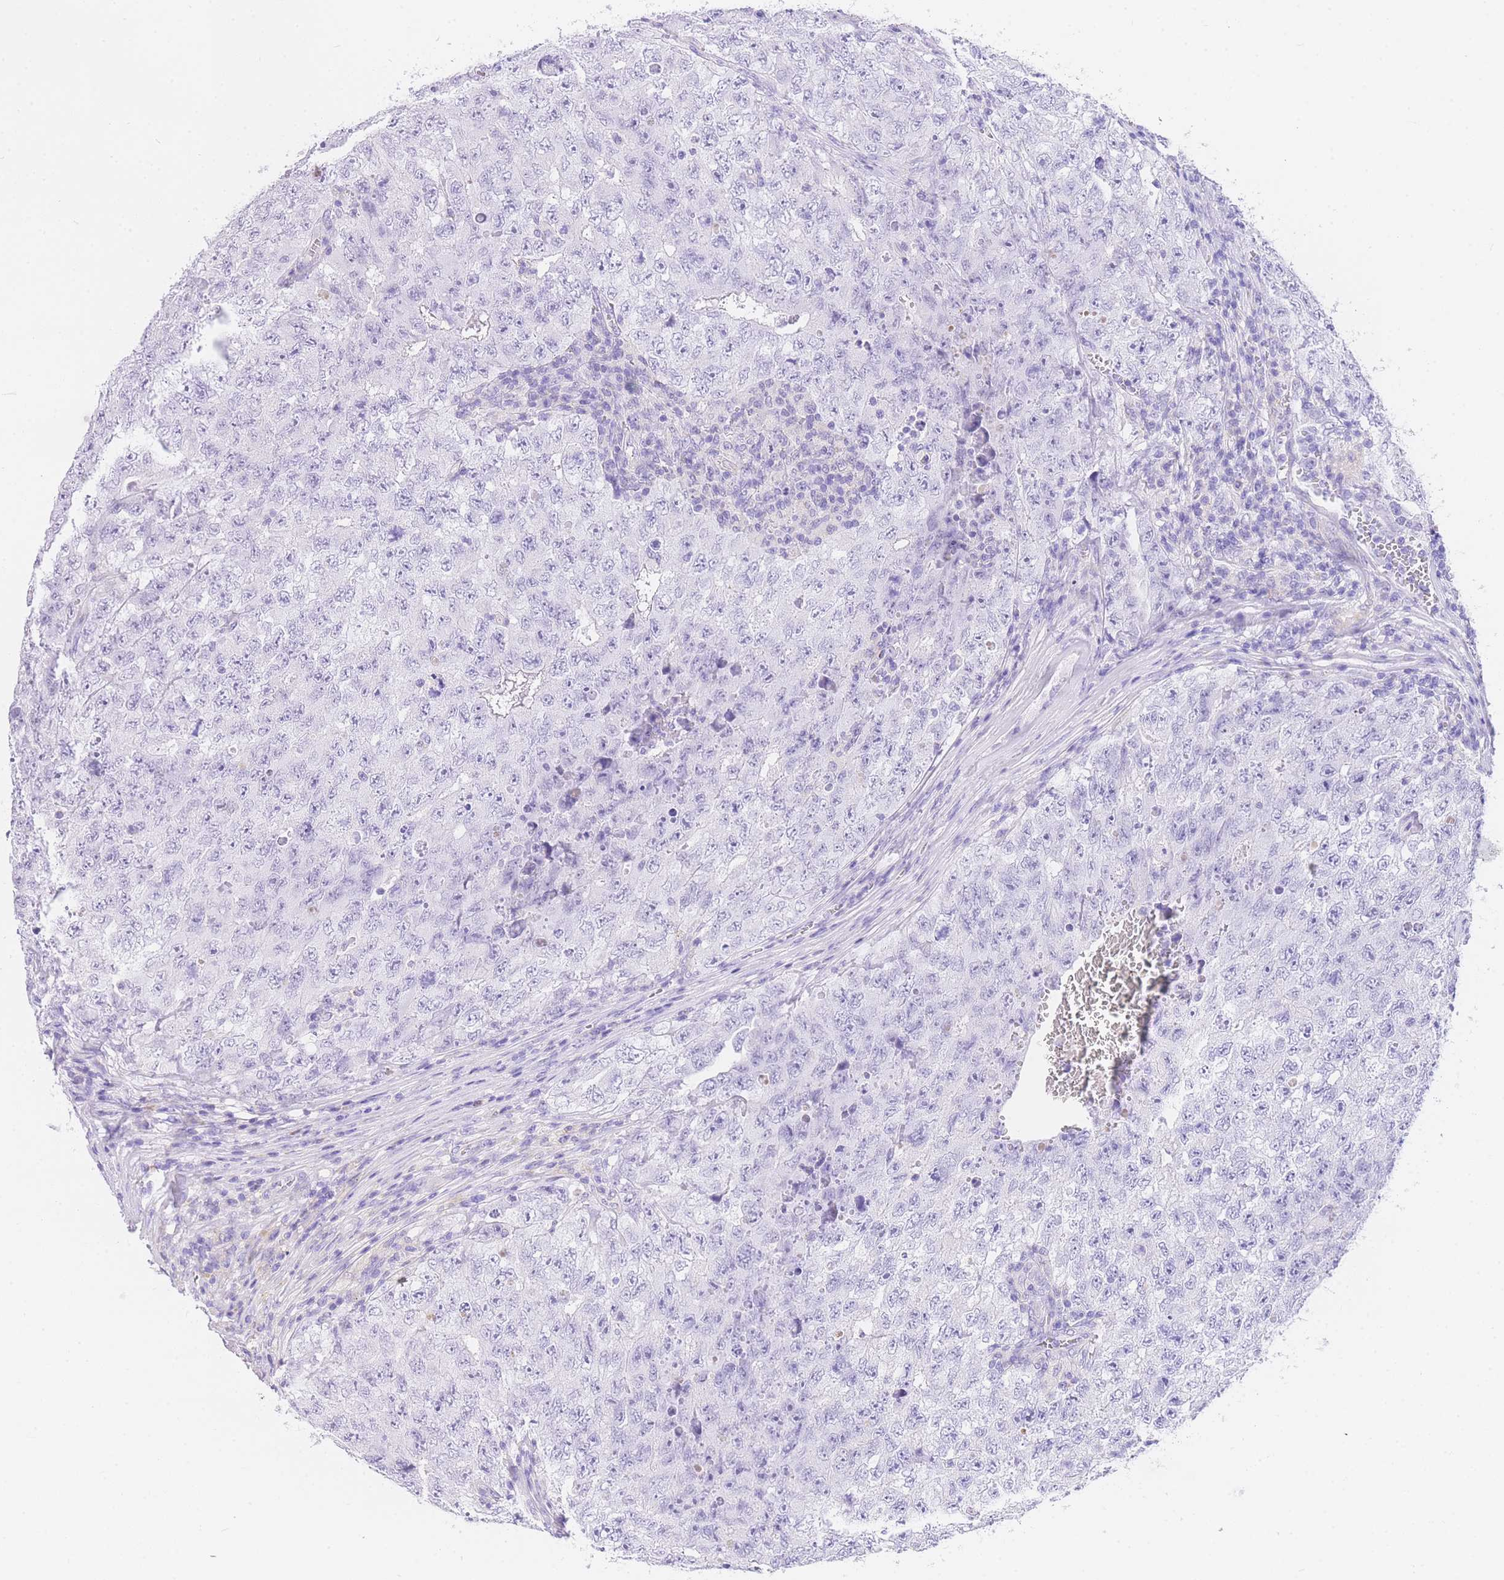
{"staining": {"intensity": "negative", "quantity": "none", "location": "none"}, "tissue": "testis cancer", "cell_type": "Tumor cells", "image_type": "cancer", "snomed": [{"axis": "morphology", "description": "Carcinoma, Embryonal, NOS"}, {"axis": "topography", "description": "Testis"}], "caption": "A micrograph of testis embryonal carcinoma stained for a protein shows no brown staining in tumor cells. (Immunohistochemistry, brightfield microscopy, high magnification).", "gene": "NKD2", "patient": {"sex": "male", "age": 17}}